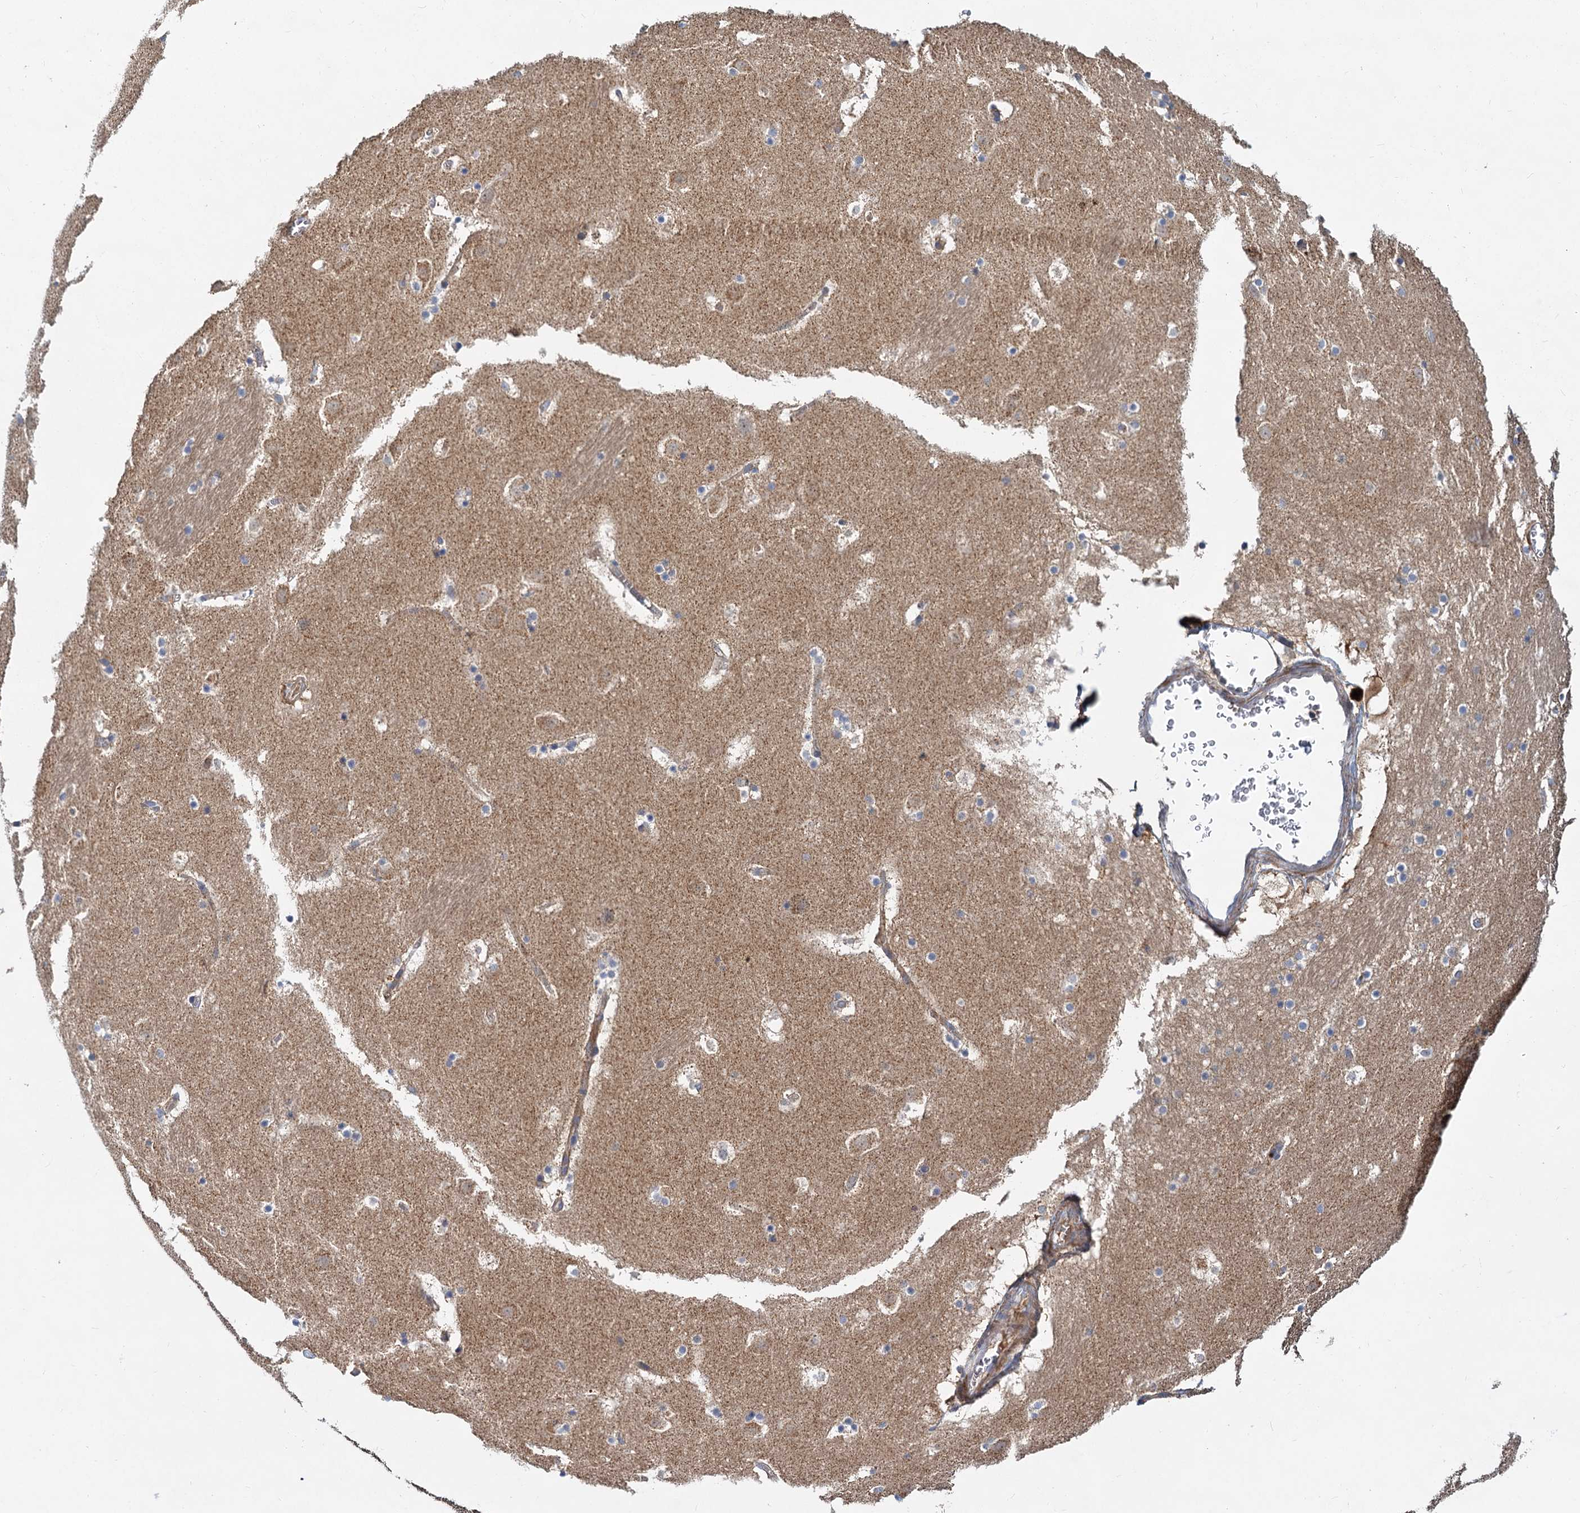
{"staining": {"intensity": "negative", "quantity": "none", "location": "none"}, "tissue": "caudate", "cell_type": "Glial cells", "image_type": "normal", "snomed": [{"axis": "morphology", "description": "Normal tissue, NOS"}, {"axis": "topography", "description": "Lateral ventricle wall"}], "caption": "The micrograph displays no significant staining in glial cells of caudate.", "gene": "ALKBH7", "patient": {"sex": "male", "age": 45}}